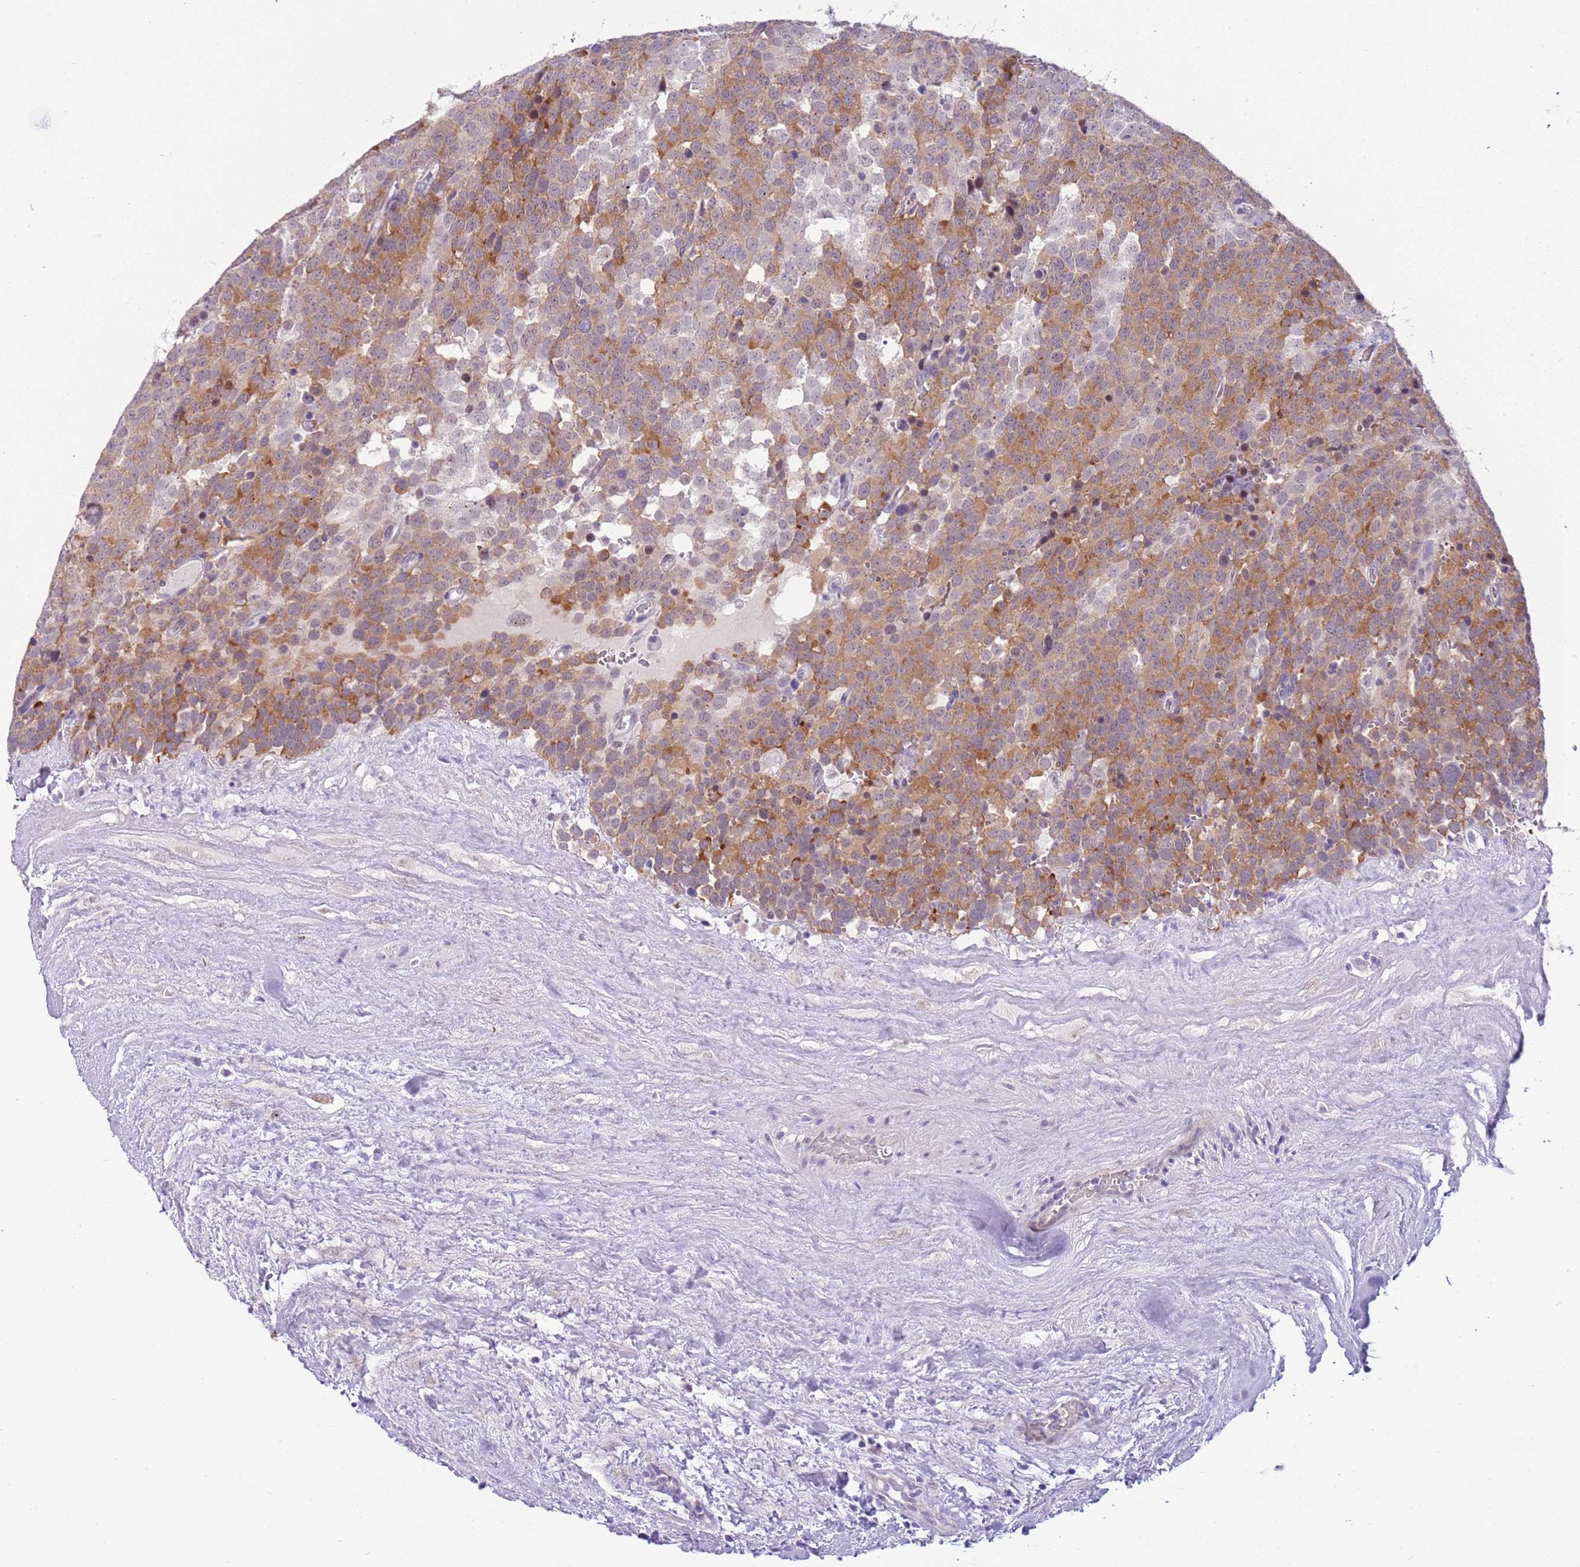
{"staining": {"intensity": "moderate", "quantity": ">75%", "location": "cytoplasmic/membranous"}, "tissue": "testis cancer", "cell_type": "Tumor cells", "image_type": "cancer", "snomed": [{"axis": "morphology", "description": "Seminoma, NOS"}, {"axis": "topography", "description": "Testis"}], "caption": "Testis cancer was stained to show a protein in brown. There is medium levels of moderate cytoplasmic/membranous positivity in approximately >75% of tumor cells.", "gene": "FAM120C", "patient": {"sex": "male", "age": 71}}